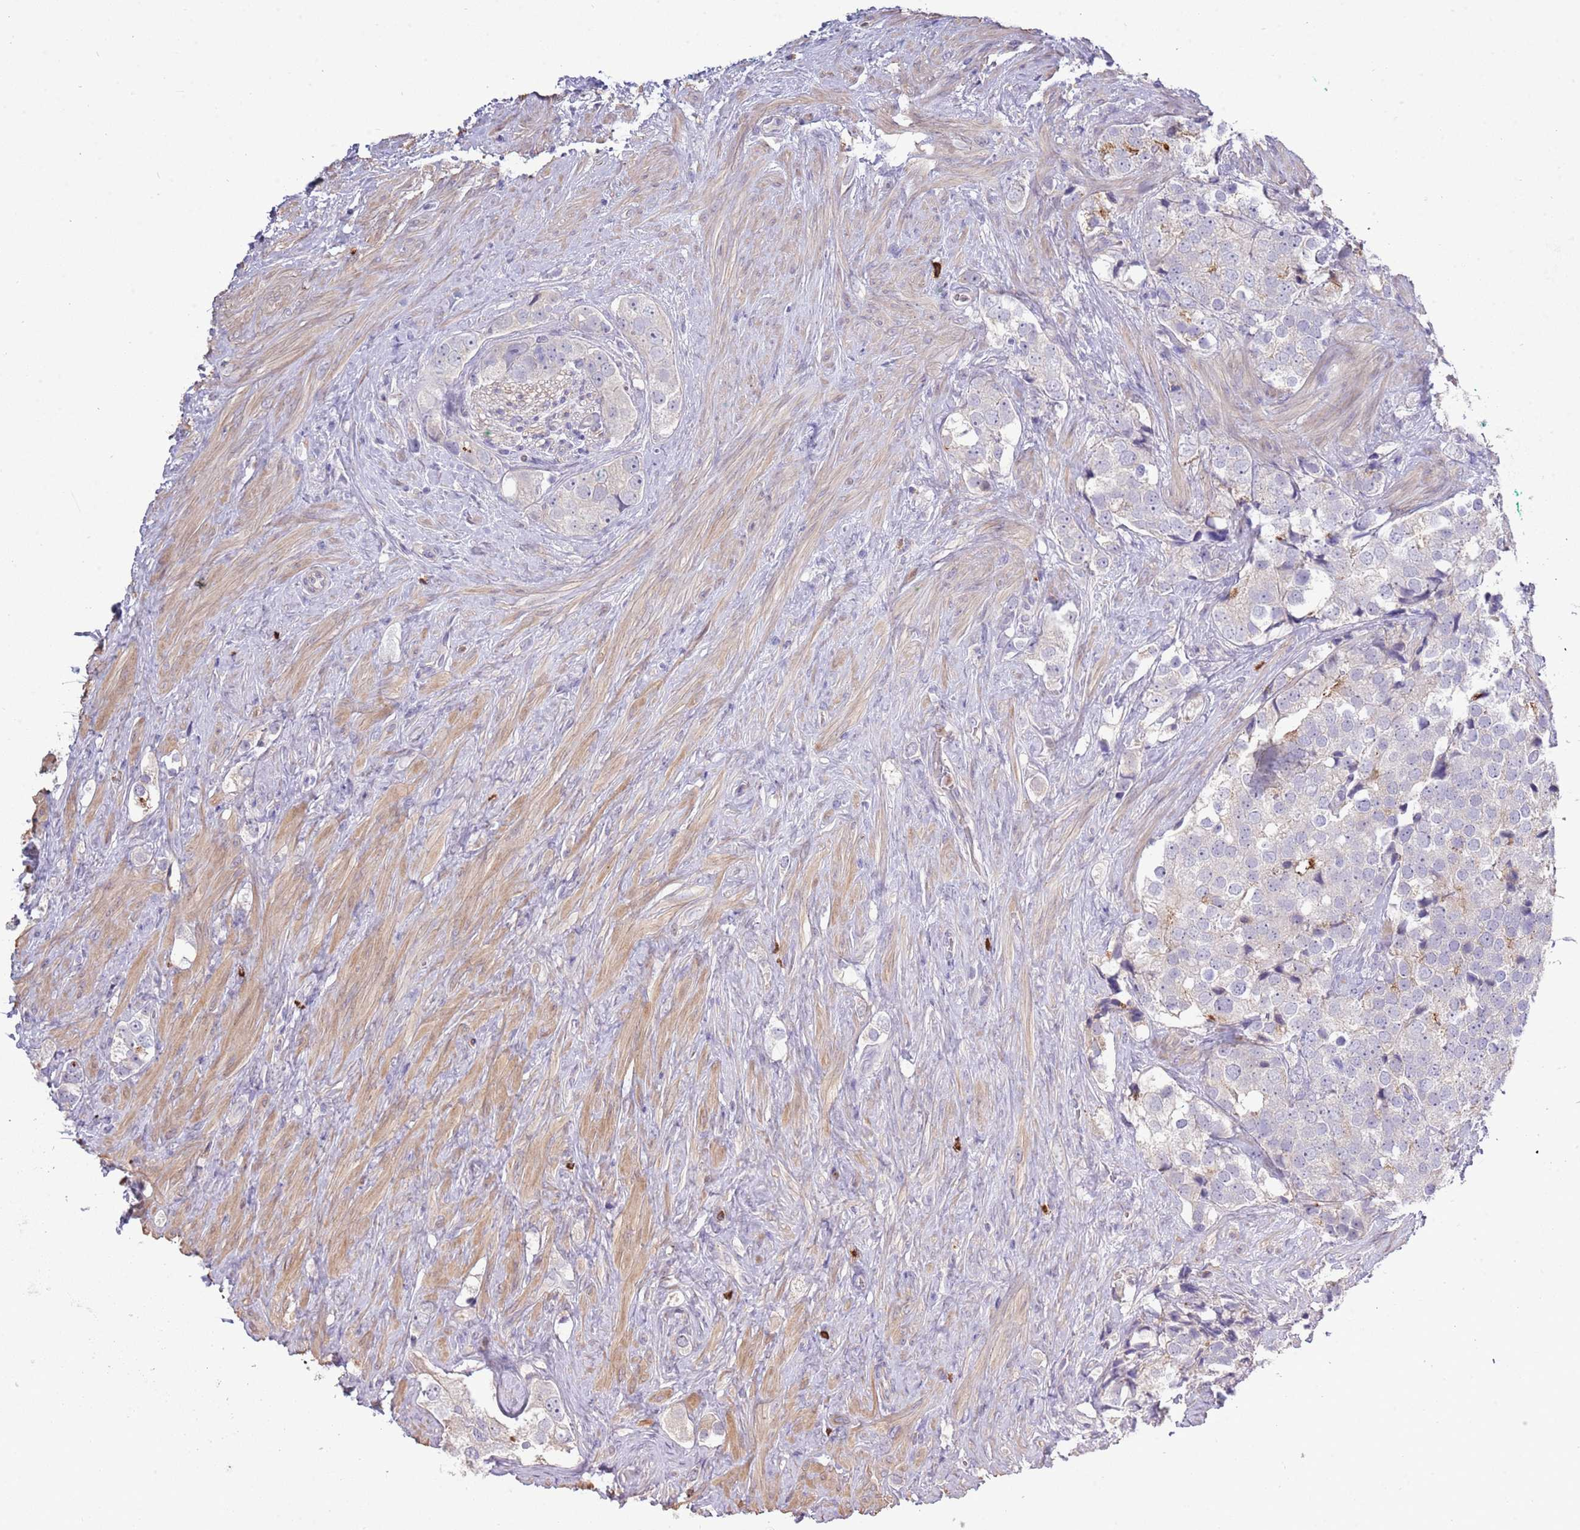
{"staining": {"intensity": "negative", "quantity": "none", "location": "none"}, "tissue": "prostate cancer", "cell_type": "Tumor cells", "image_type": "cancer", "snomed": [{"axis": "morphology", "description": "Adenocarcinoma, High grade"}, {"axis": "topography", "description": "Prostate"}], "caption": "This is an immunohistochemistry (IHC) image of human prostate adenocarcinoma (high-grade). There is no positivity in tumor cells.", "gene": "P2RY13", "patient": {"sex": "male", "age": 49}}